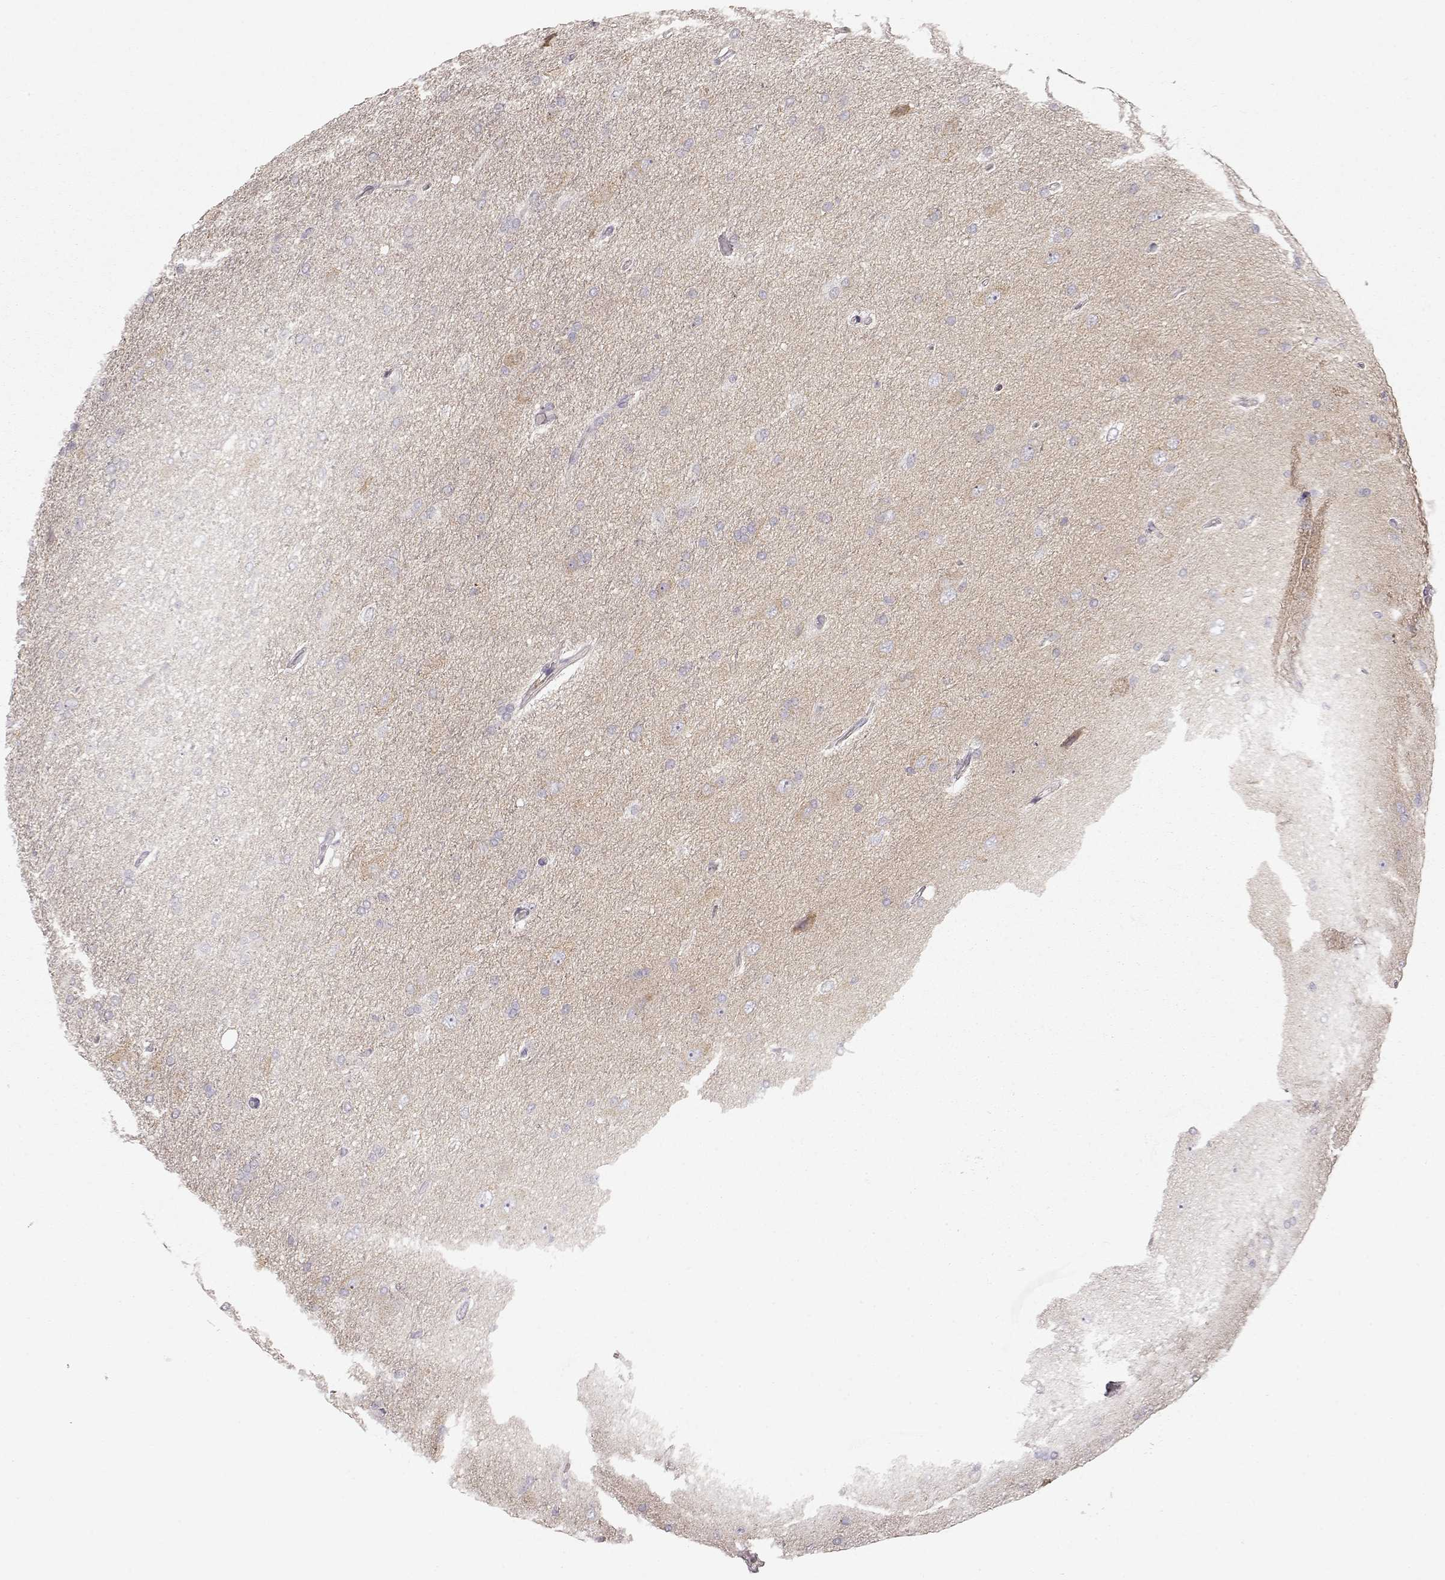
{"staining": {"intensity": "weak", "quantity": "25%-75%", "location": "cytoplasmic/membranous"}, "tissue": "glioma", "cell_type": "Tumor cells", "image_type": "cancer", "snomed": [{"axis": "morphology", "description": "Glioma, malignant, High grade"}, {"axis": "topography", "description": "Cerebral cortex"}], "caption": "Protein staining of high-grade glioma (malignant) tissue displays weak cytoplasmic/membranous positivity in approximately 25%-75% of tumor cells. The staining is performed using DAB brown chromogen to label protein expression. The nuclei are counter-stained blue using hematoxylin.", "gene": "ARHGAP8", "patient": {"sex": "male", "age": 70}}